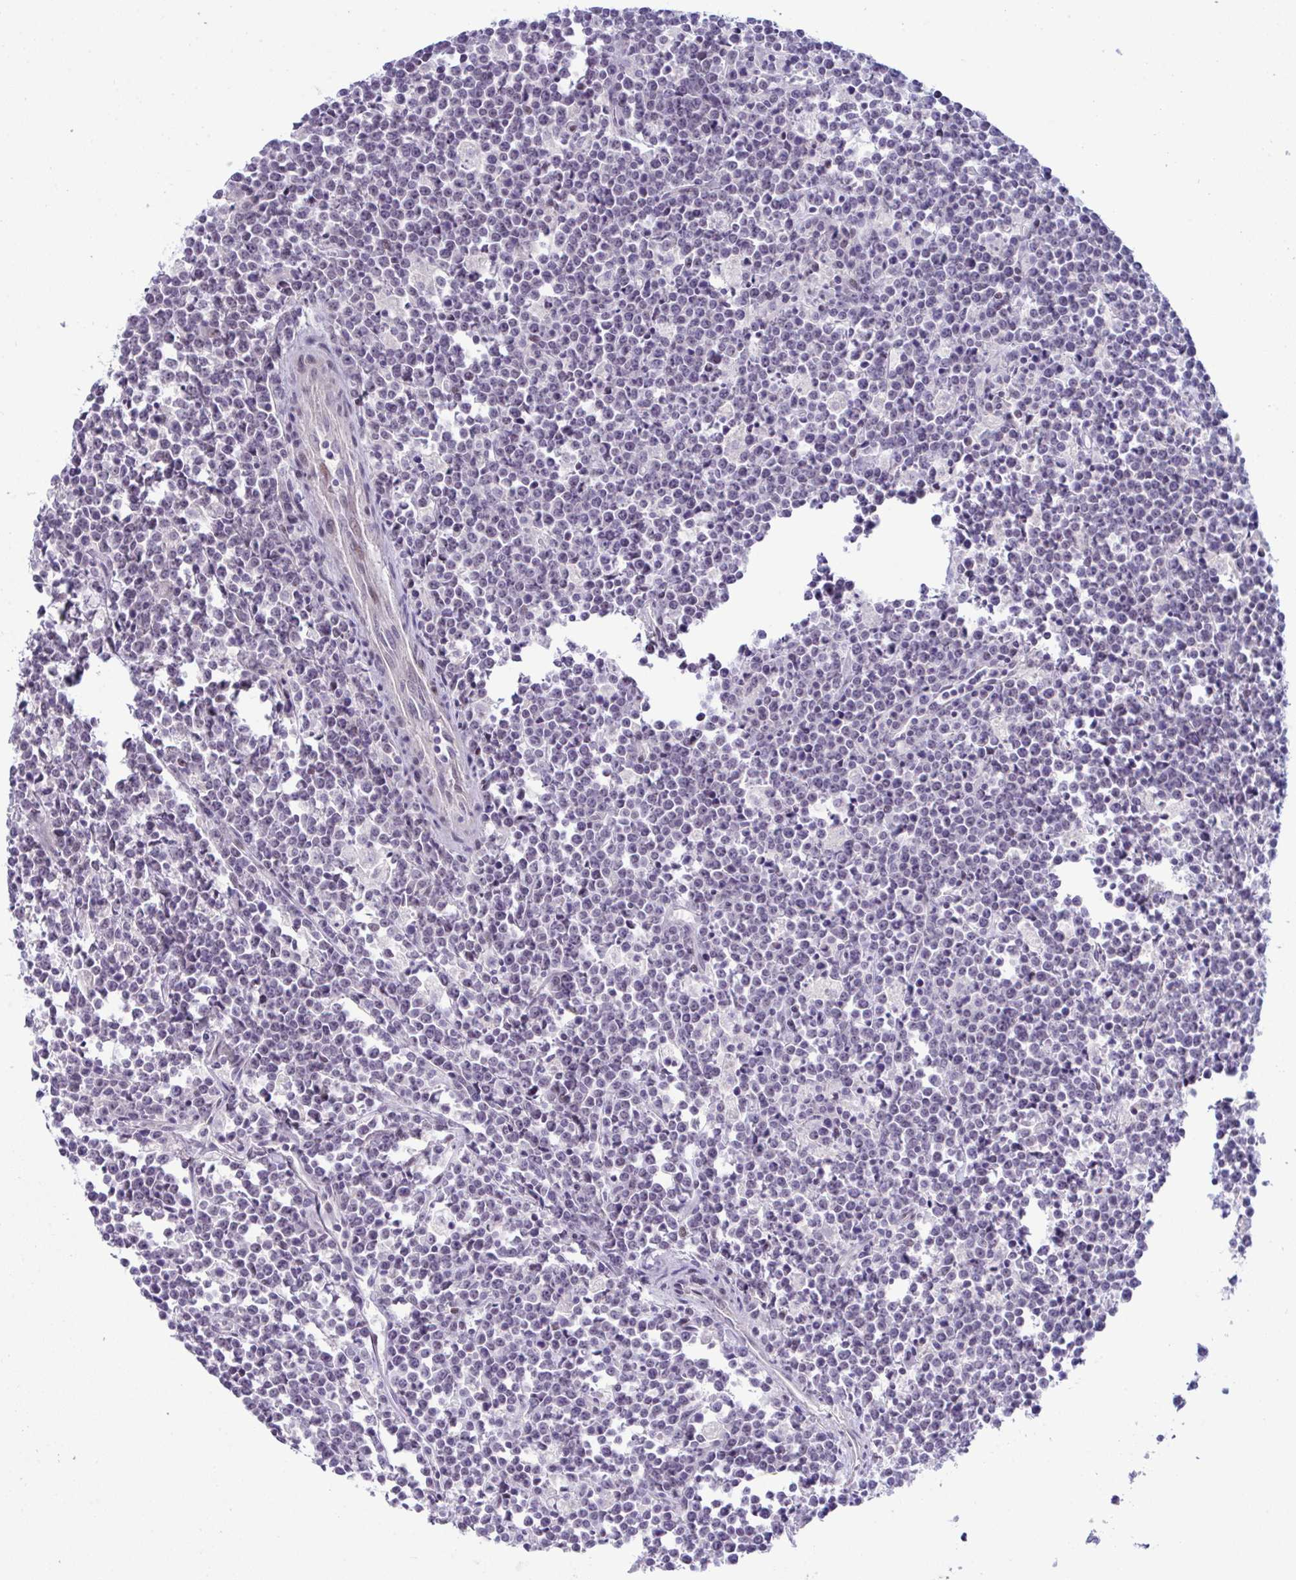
{"staining": {"intensity": "negative", "quantity": "none", "location": "none"}, "tissue": "lymphoma", "cell_type": "Tumor cells", "image_type": "cancer", "snomed": [{"axis": "morphology", "description": "Malignant lymphoma, non-Hodgkin's type, High grade"}, {"axis": "topography", "description": "Small intestine"}], "caption": "Immunohistochemical staining of malignant lymphoma, non-Hodgkin's type (high-grade) exhibits no significant positivity in tumor cells.", "gene": "USP35", "patient": {"sex": "female", "age": 56}}